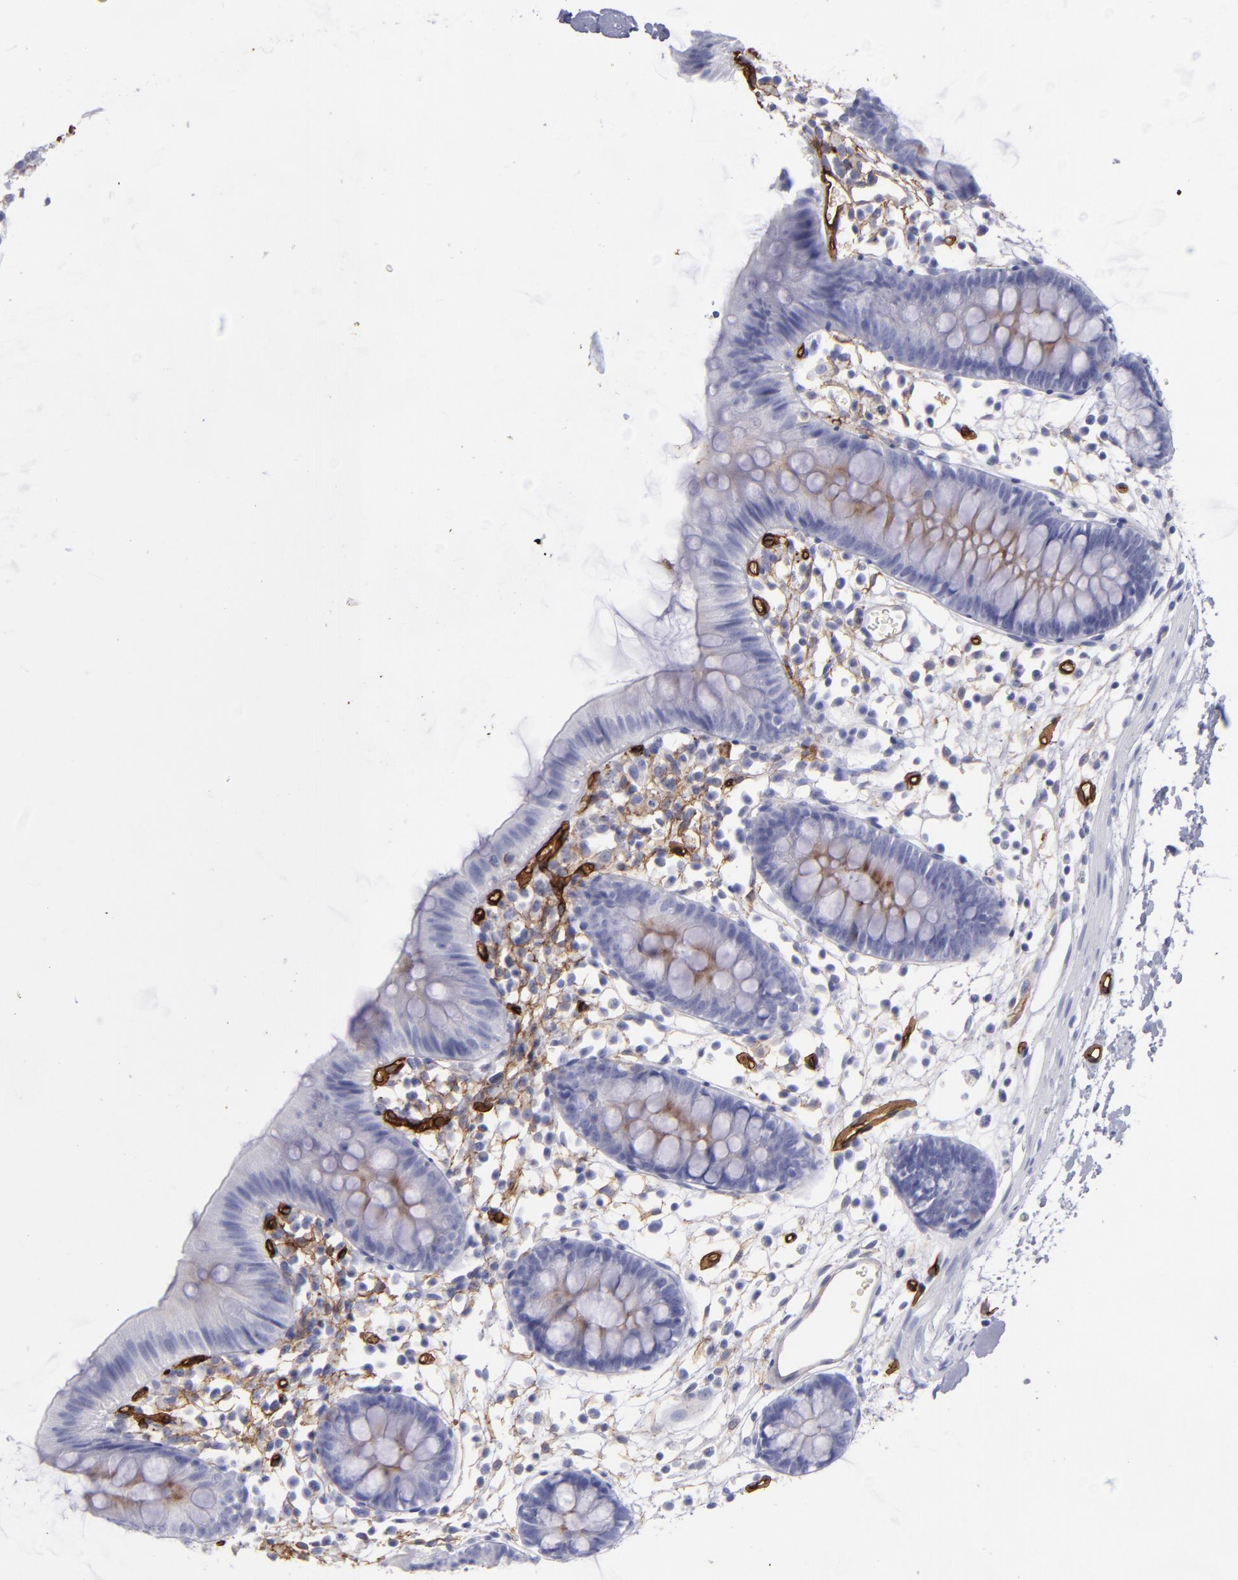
{"staining": {"intensity": "strong", "quantity": "25%-75%", "location": "cytoplasmic/membranous"}, "tissue": "colon", "cell_type": "Endothelial cells", "image_type": "normal", "snomed": [{"axis": "morphology", "description": "Normal tissue, NOS"}, {"axis": "topography", "description": "Colon"}], "caption": "Immunohistochemical staining of benign colon demonstrates 25%-75% levels of strong cytoplasmic/membranous protein expression in approximately 25%-75% of endothelial cells.", "gene": "ACE", "patient": {"sex": "male", "age": 14}}